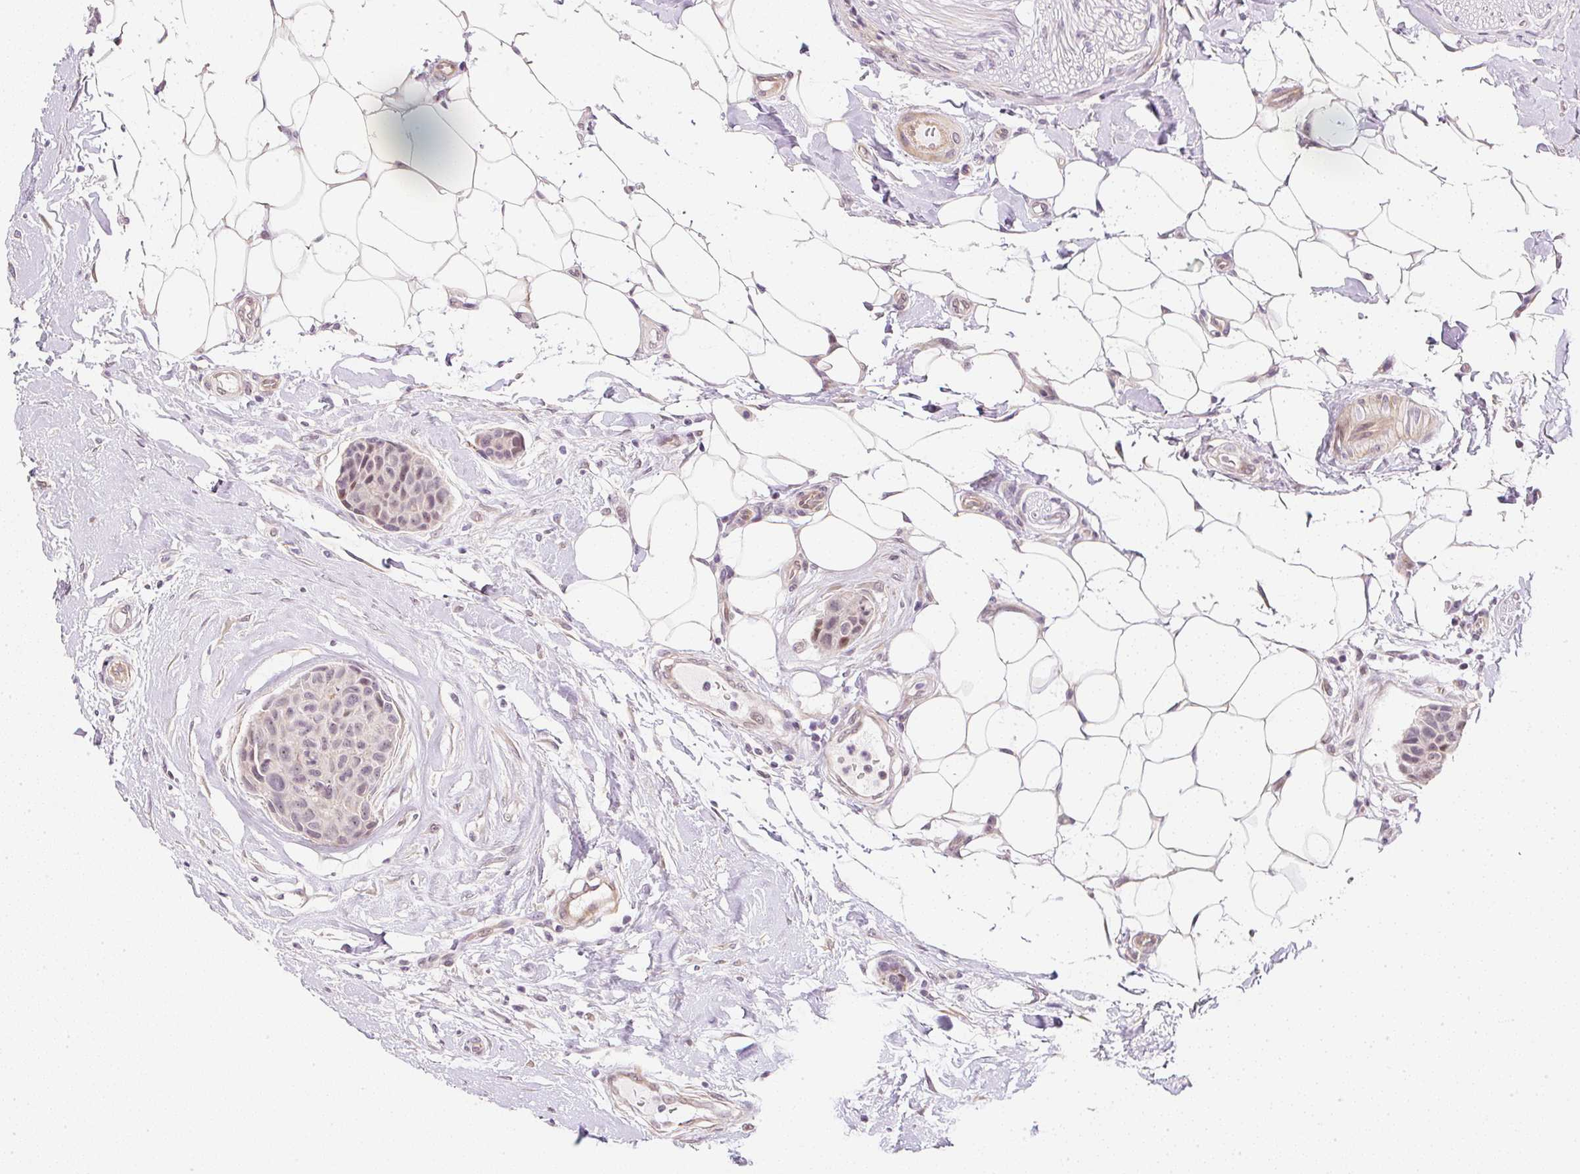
{"staining": {"intensity": "weak", "quantity": ">75%", "location": "nuclear"}, "tissue": "breast cancer", "cell_type": "Tumor cells", "image_type": "cancer", "snomed": [{"axis": "morphology", "description": "Duct carcinoma"}, {"axis": "topography", "description": "Breast"}, {"axis": "topography", "description": "Lymph node"}], "caption": "High-power microscopy captured an immunohistochemistry photomicrograph of breast infiltrating ductal carcinoma, revealing weak nuclear expression in approximately >75% of tumor cells. (DAB (3,3'-diaminobenzidine) = brown stain, brightfield microscopy at high magnification).", "gene": "DPPA4", "patient": {"sex": "female", "age": 80}}